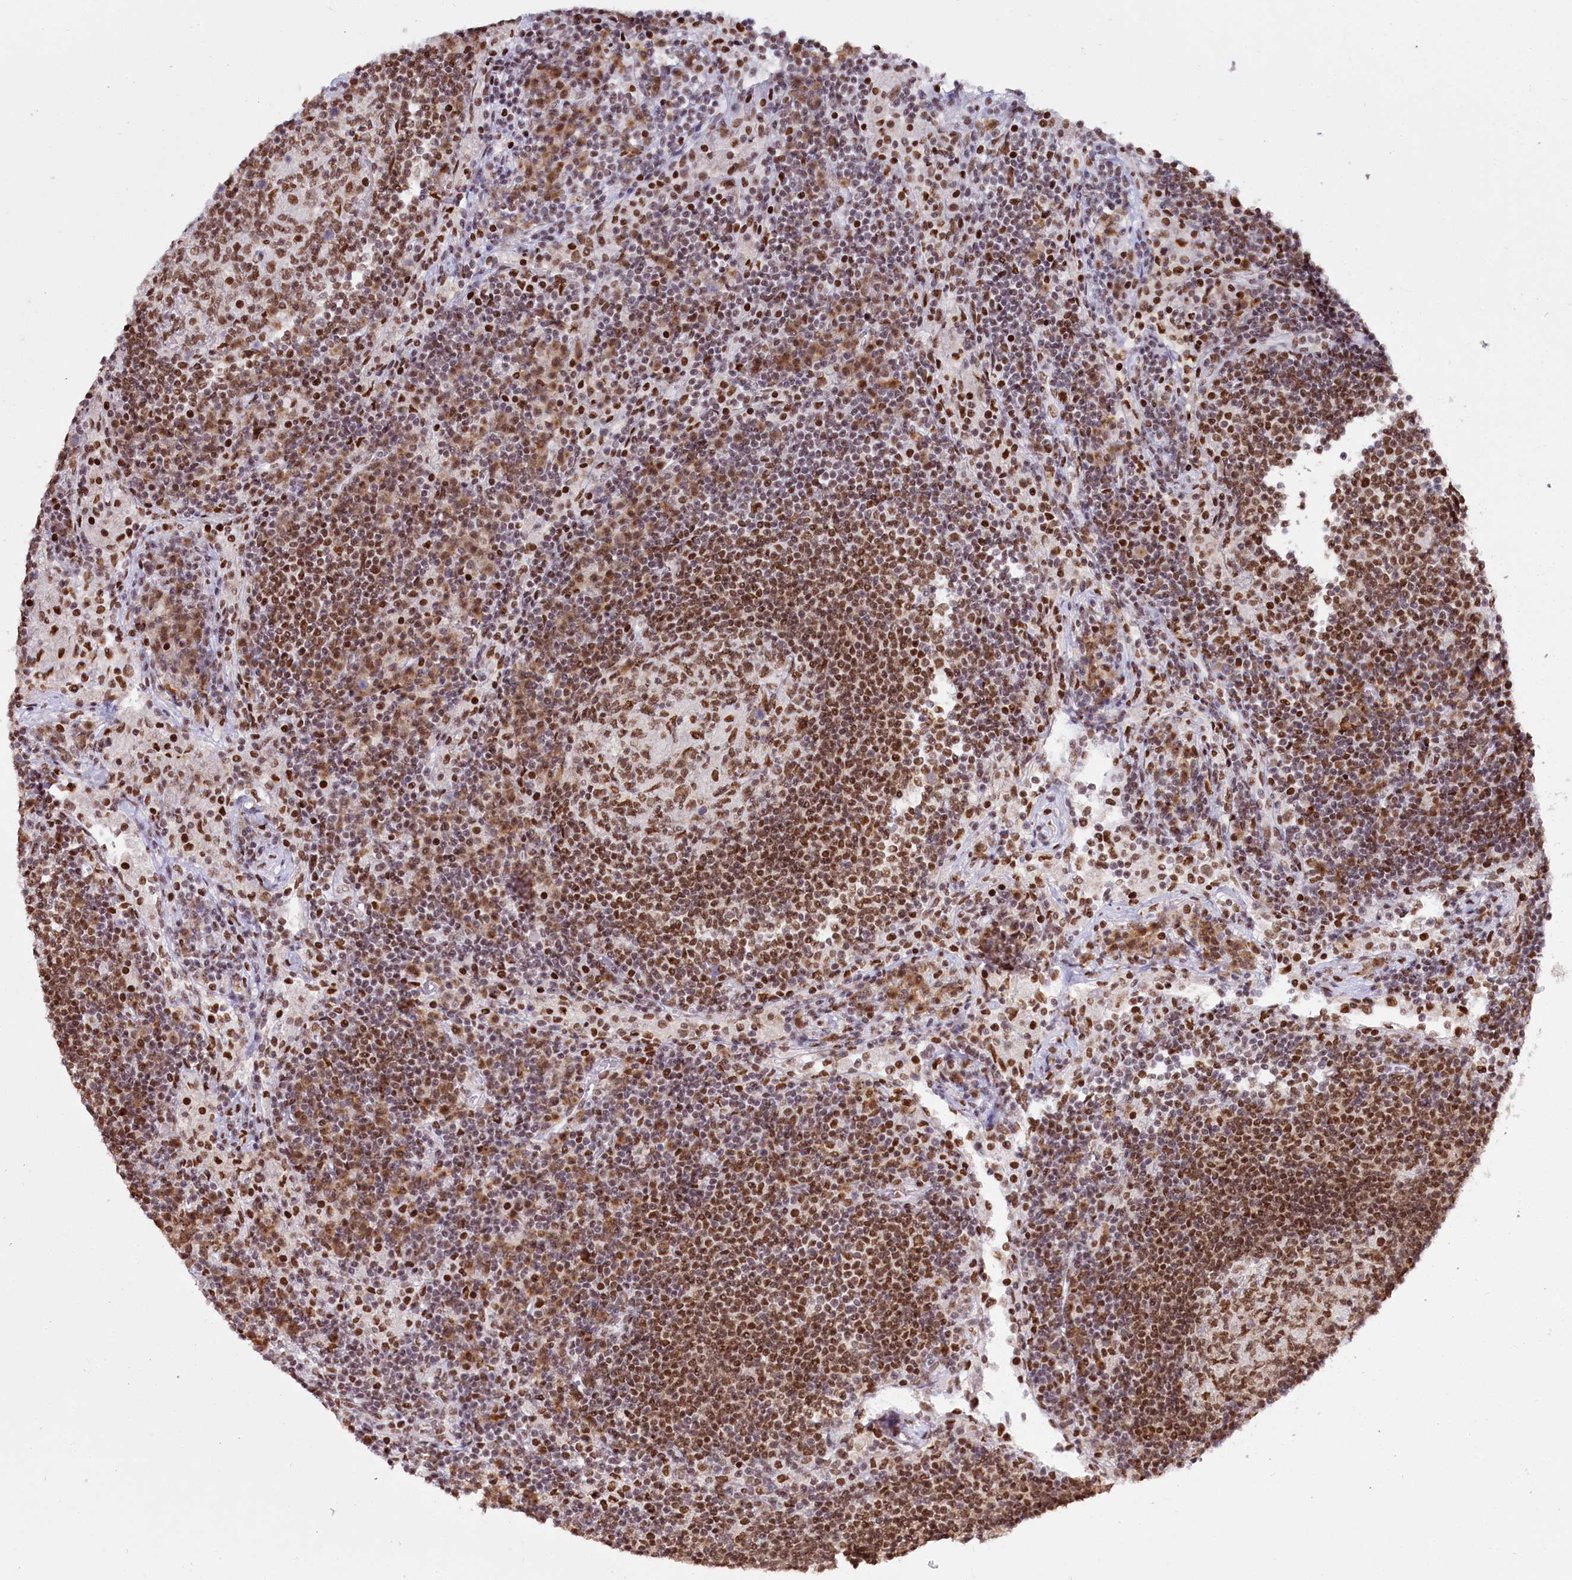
{"staining": {"intensity": "moderate", "quantity": ">75%", "location": "nuclear"}, "tissue": "lymph node", "cell_type": "Germinal center cells", "image_type": "normal", "snomed": [{"axis": "morphology", "description": "Normal tissue, NOS"}, {"axis": "topography", "description": "Lymph node"}], "caption": "Protein analysis of normal lymph node shows moderate nuclear expression in about >75% of germinal center cells. The staining was performed using DAB, with brown indicating positive protein expression. Nuclei are stained blue with hematoxylin.", "gene": "SMARCE1", "patient": {"sex": "female", "age": 53}}